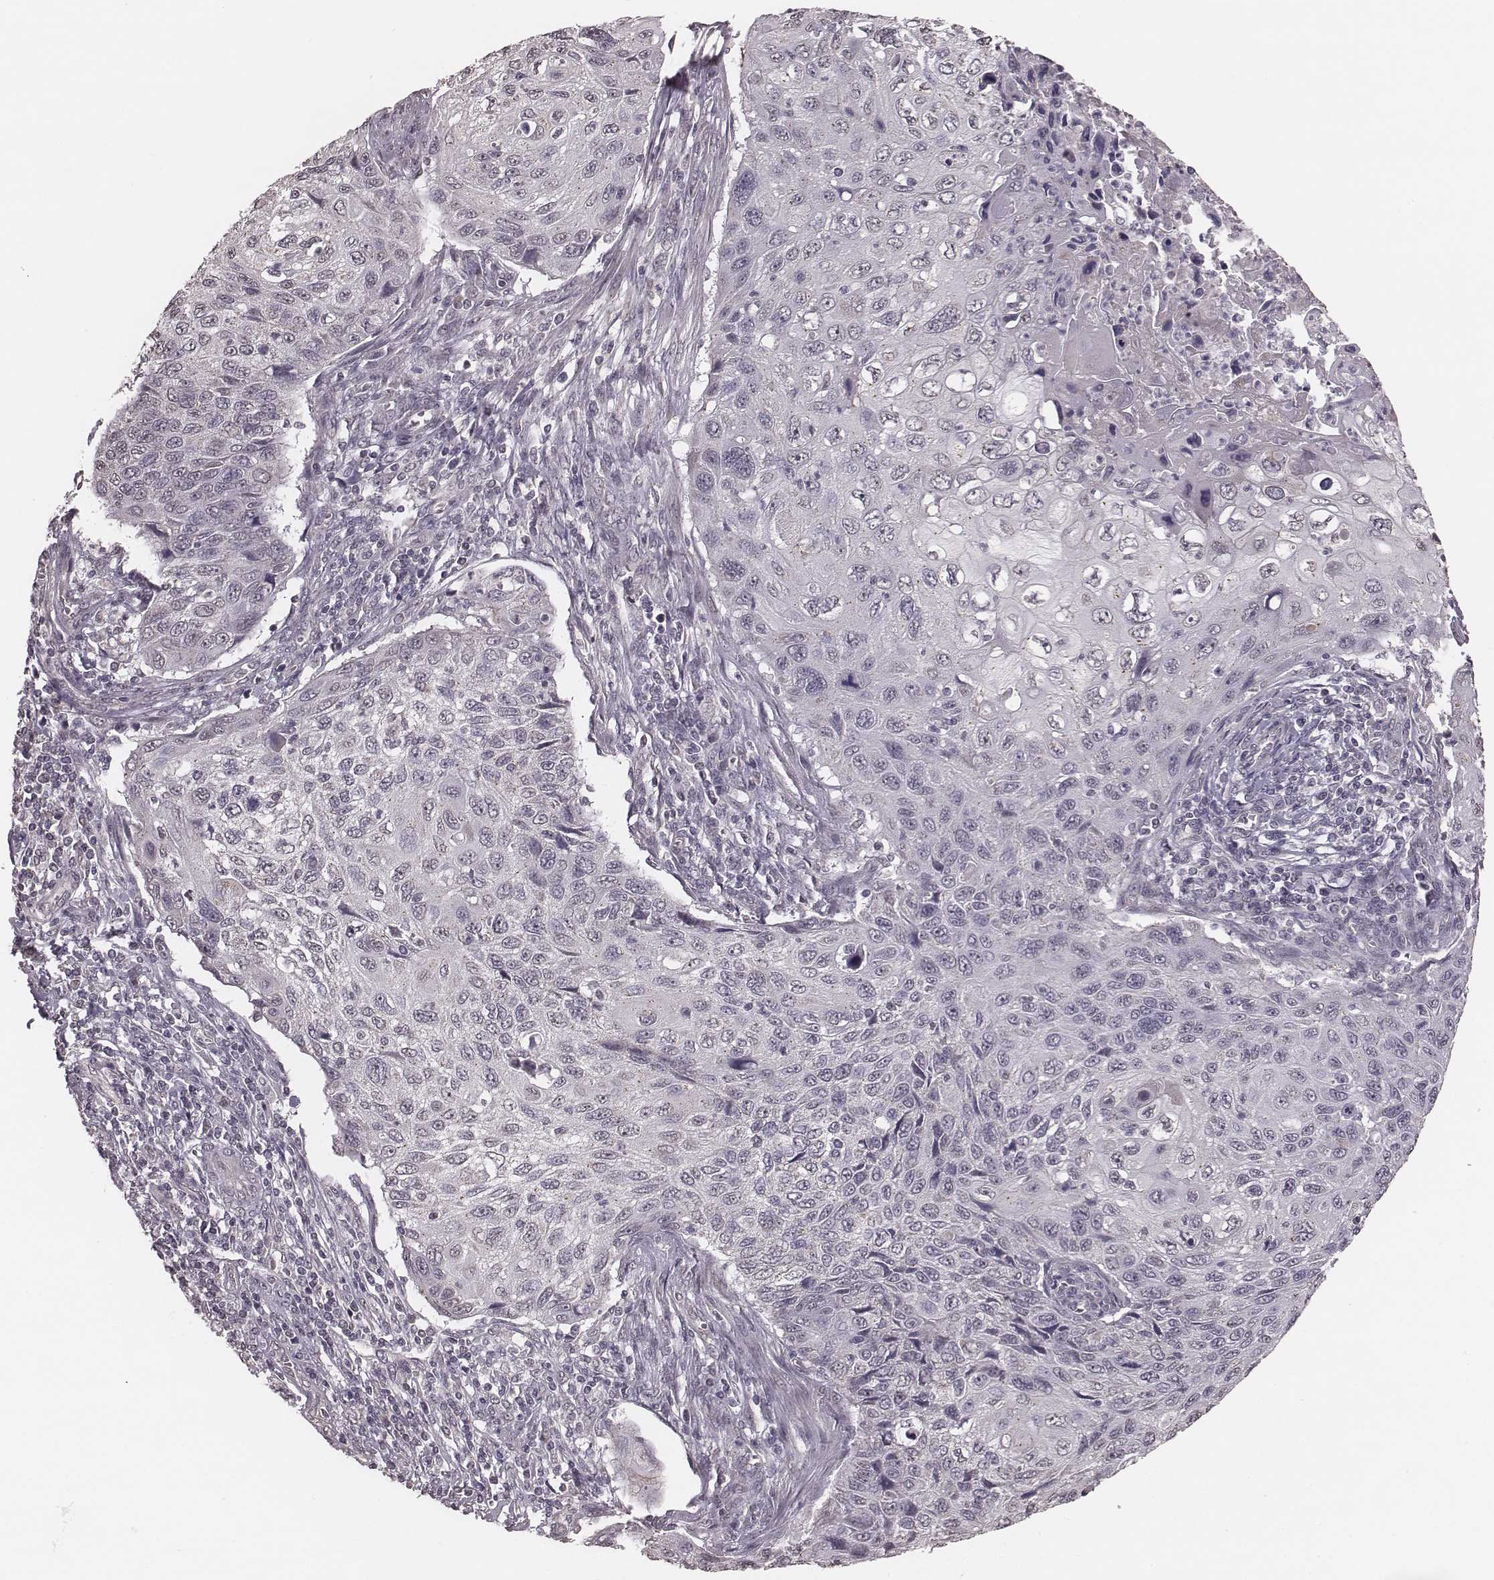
{"staining": {"intensity": "negative", "quantity": "none", "location": "none"}, "tissue": "cervical cancer", "cell_type": "Tumor cells", "image_type": "cancer", "snomed": [{"axis": "morphology", "description": "Squamous cell carcinoma, NOS"}, {"axis": "topography", "description": "Cervix"}], "caption": "Squamous cell carcinoma (cervical) was stained to show a protein in brown. There is no significant expression in tumor cells.", "gene": "SLC7A4", "patient": {"sex": "female", "age": 70}}